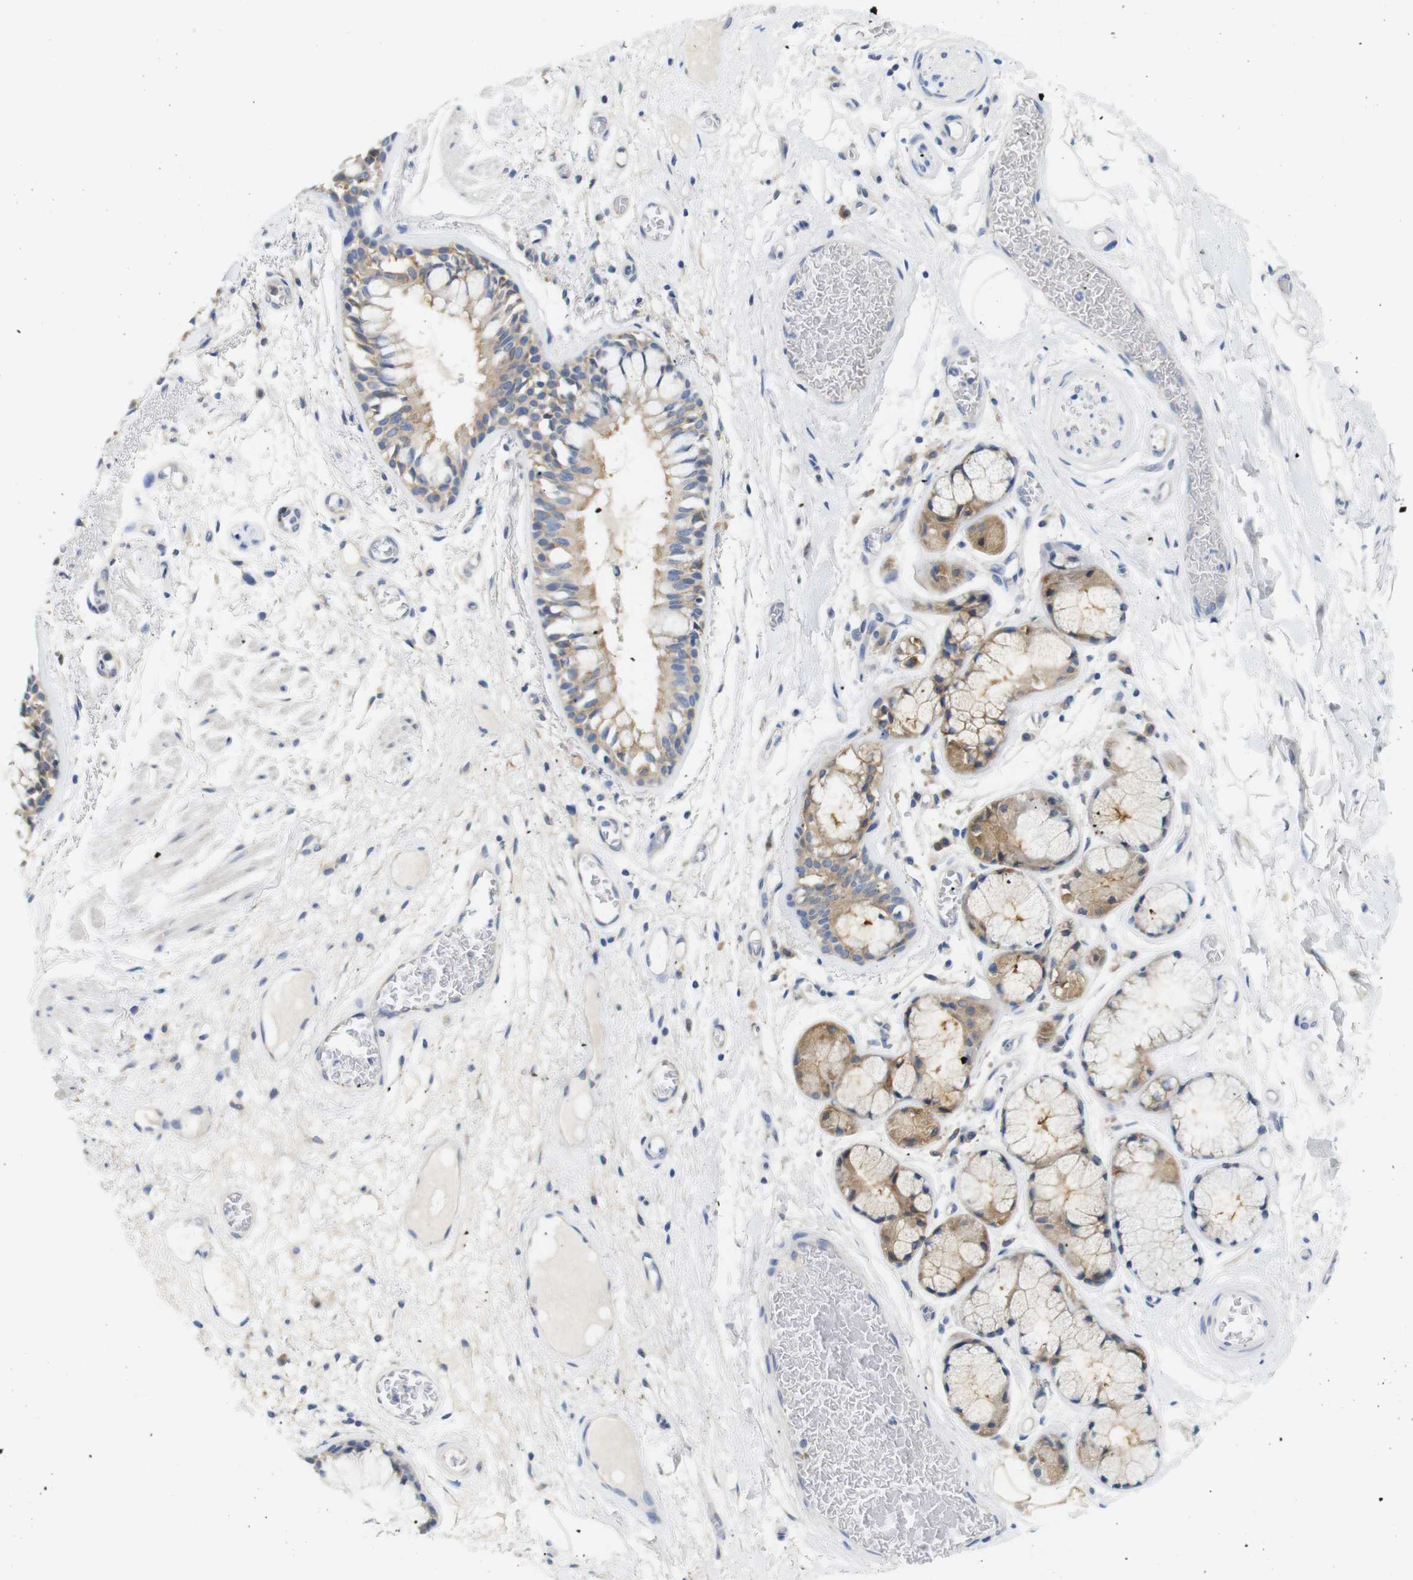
{"staining": {"intensity": "weak", "quantity": ">75%", "location": "cytoplasmic/membranous"}, "tissue": "bronchus", "cell_type": "Respiratory epithelial cells", "image_type": "normal", "snomed": [{"axis": "morphology", "description": "Normal tissue, NOS"}, {"axis": "topography", "description": "Bronchus"}], "caption": "Human bronchus stained with a brown dye reveals weak cytoplasmic/membranous positive expression in about >75% of respiratory epithelial cells.", "gene": "NEBL", "patient": {"sex": "male", "age": 66}}